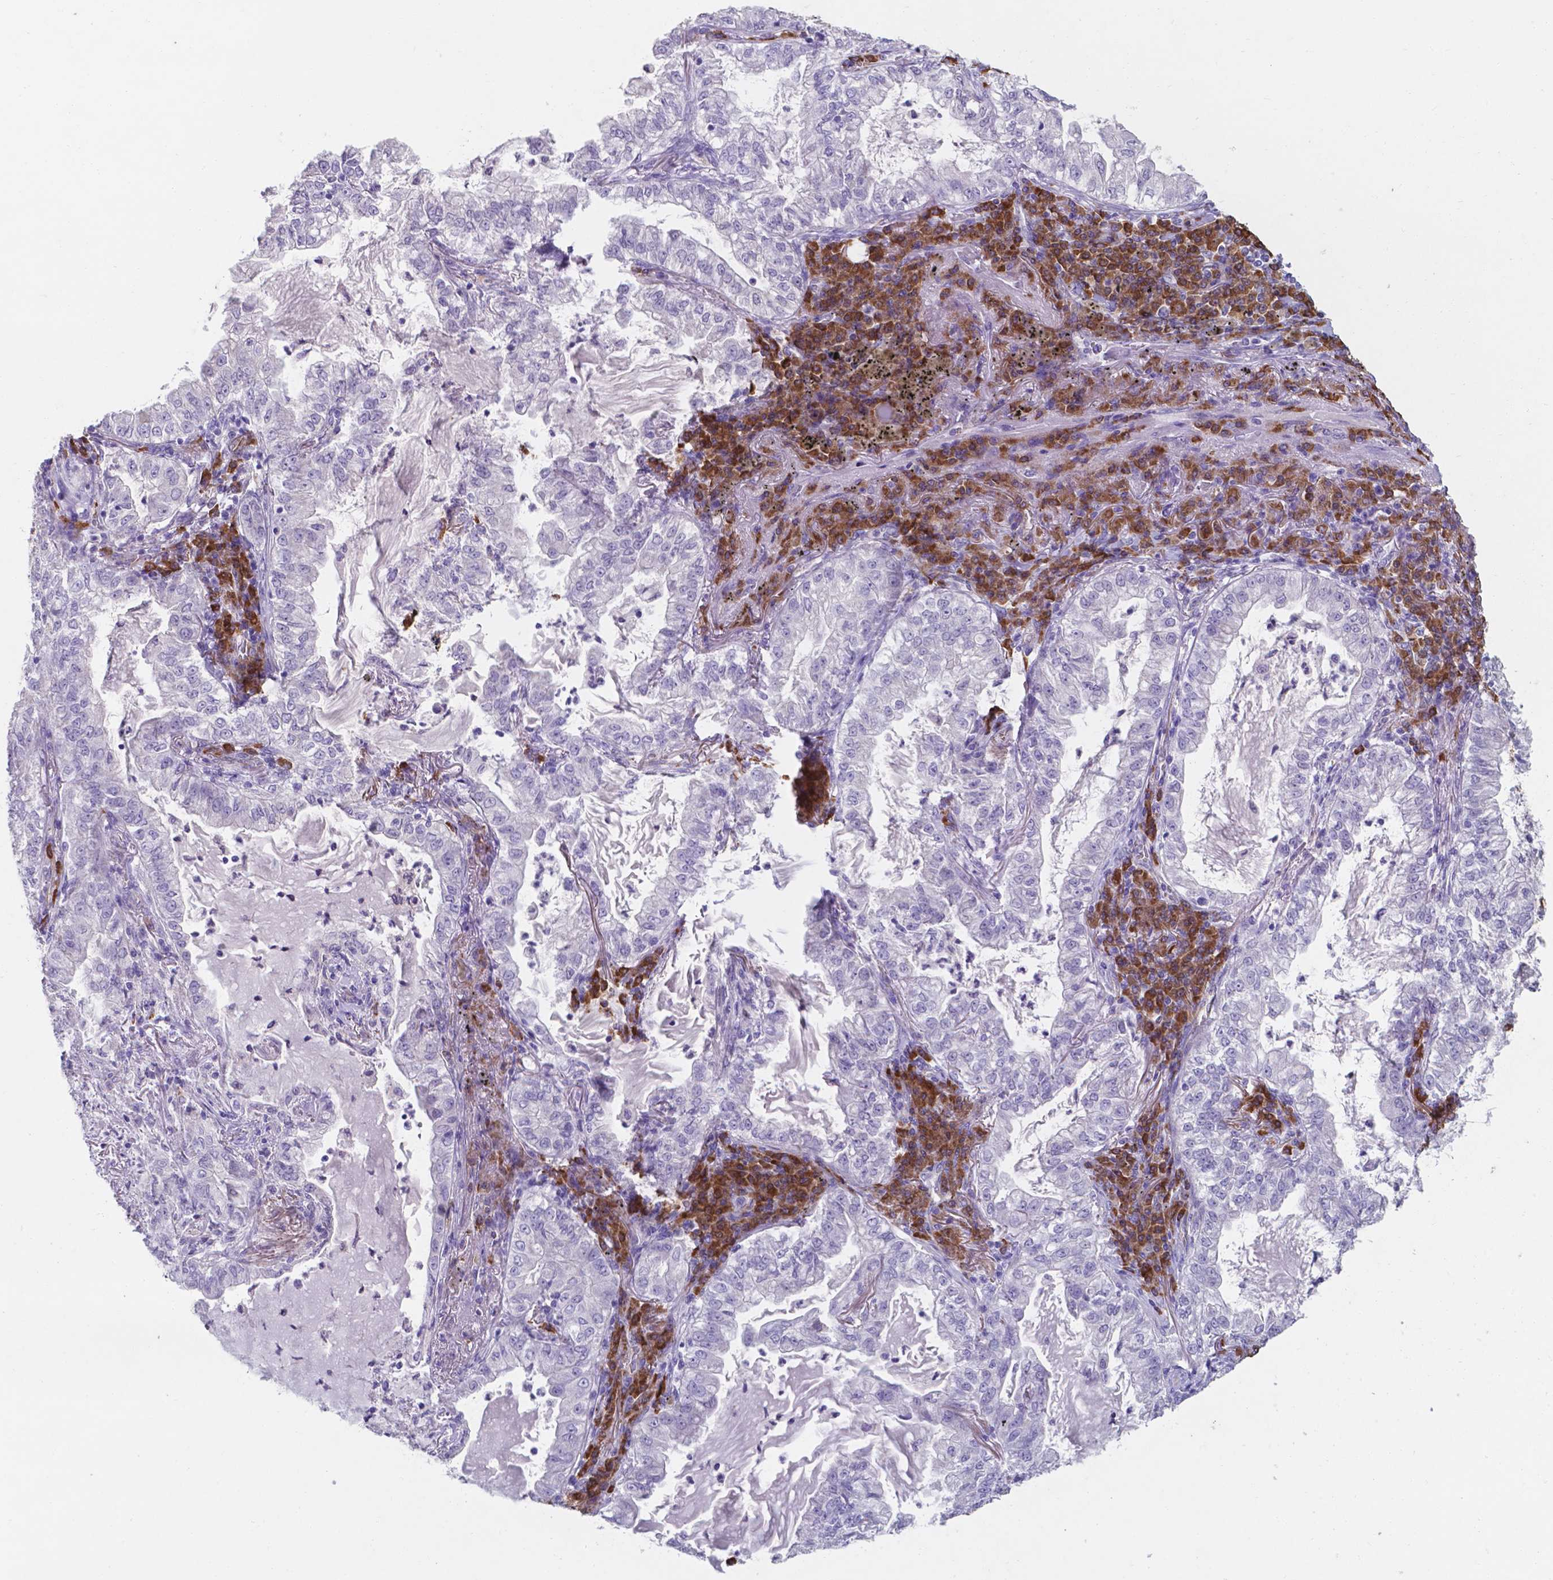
{"staining": {"intensity": "negative", "quantity": "none", "location": "none"}, "tissue": "lung cancer", "cell_type": "Tumor cells", "image_type": "cancer", "snomed": [{"axis": "morphology", "description": "Adenocarcinoma, NOS"}, {"axis": "topography", "description": "Lung"}], "caption": "Tumor cells show no significant positivity in lung cancer. (DAB (3,3'-diaminobenzidine) immunohistochemistry (IHC) visualized using brightfield microscopy, high magnification).", "gene": "UBE2J1", "patient": {"sex": "female", "age": 73}}